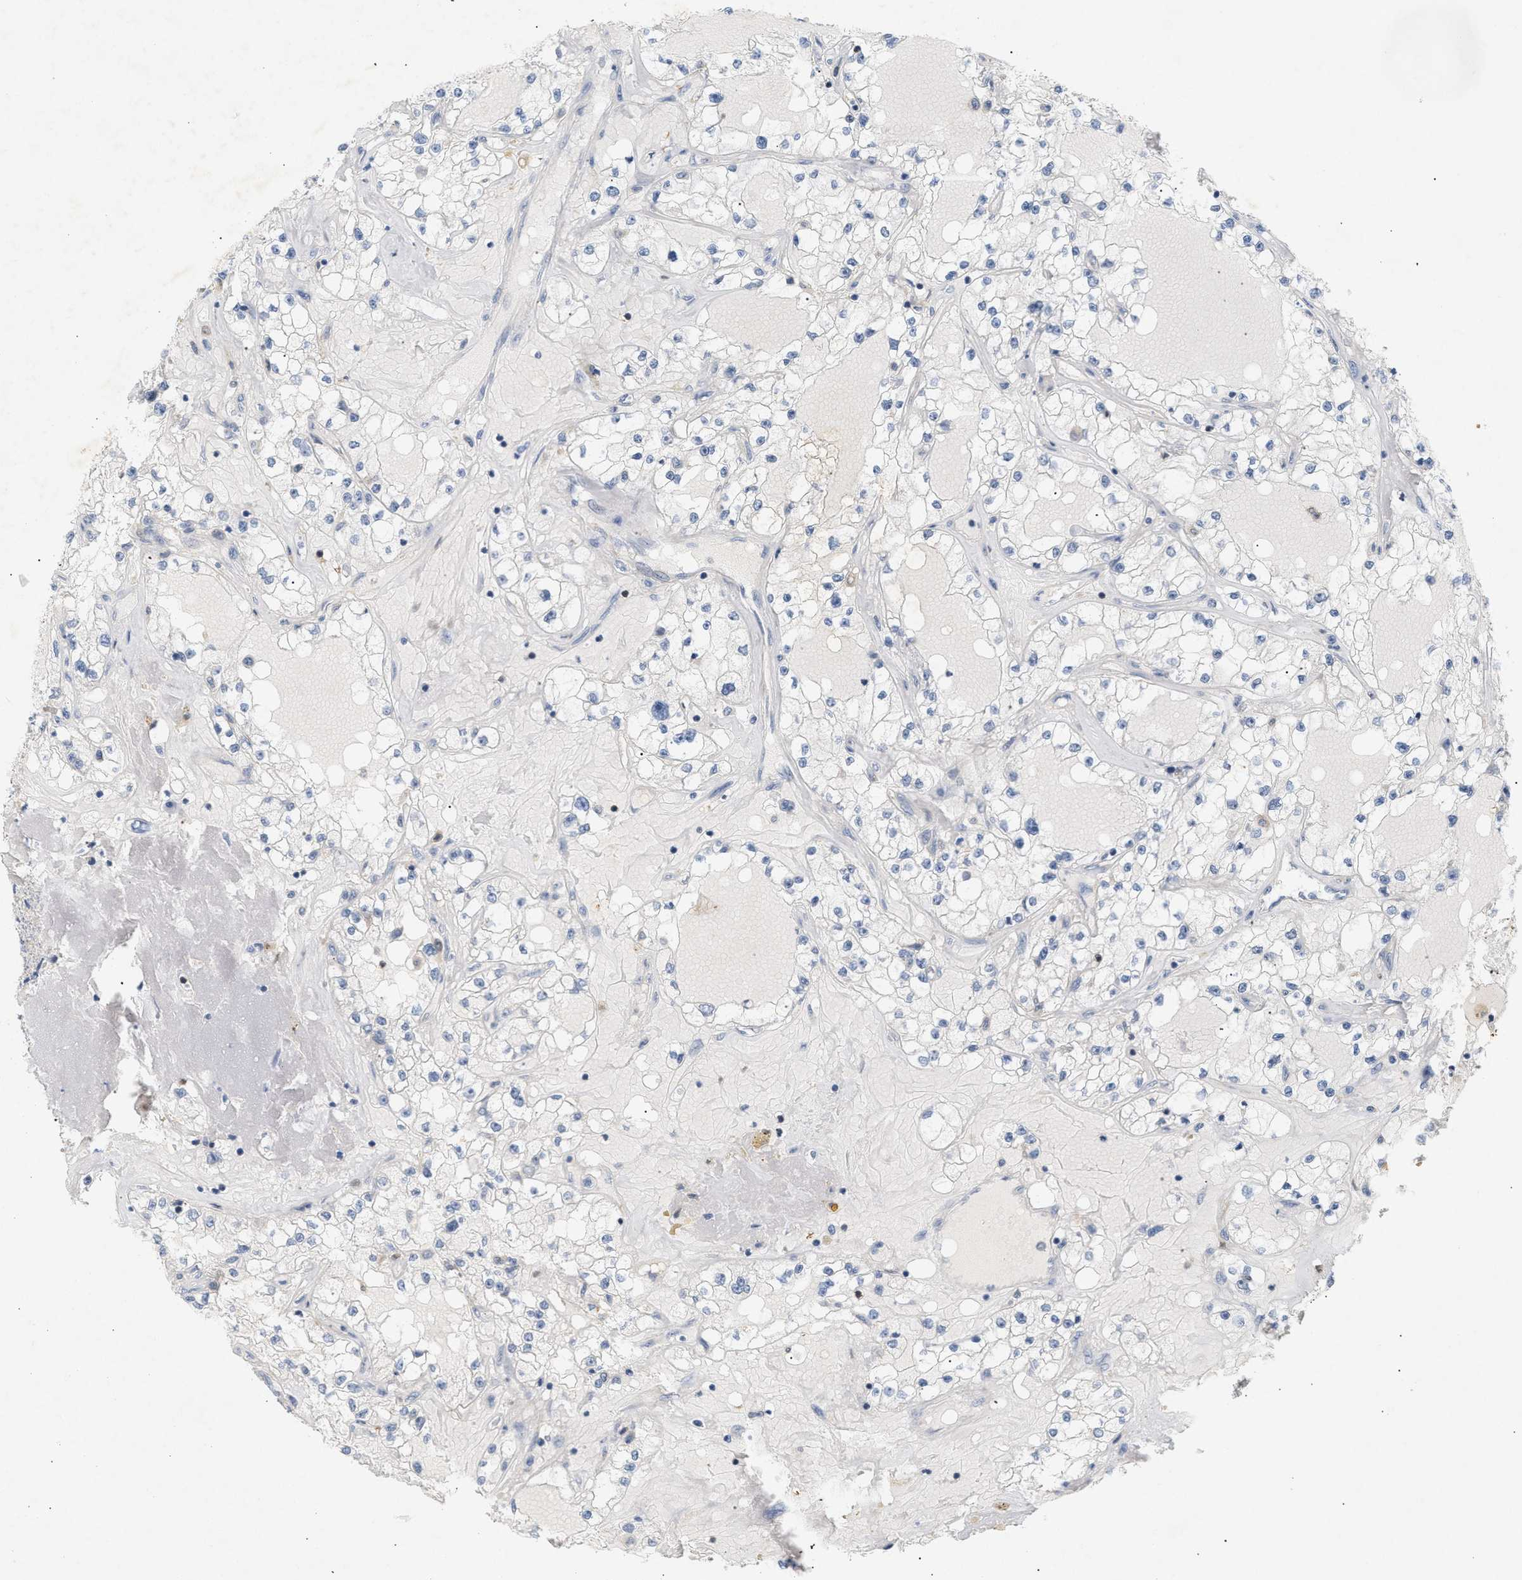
{"staining": {"intensity": "negative", "quantity": "none", "location": "none"}, "tissue": "renal cancer", "cell_type": "Tumor cells", "image_type": "cancer", "snomed": [{"axis": "morphology", "description": "Adenocarcinoma, NOS"}, {"axis": "topography", "description": "Kidney"}], "caption": "This is an immunohistochemistry histopathology image of adenocarcinoma (renal). There is no positivity in tumor cells.", "gene": "FARS2", "patient": {"sex": "male", "age": 56}}